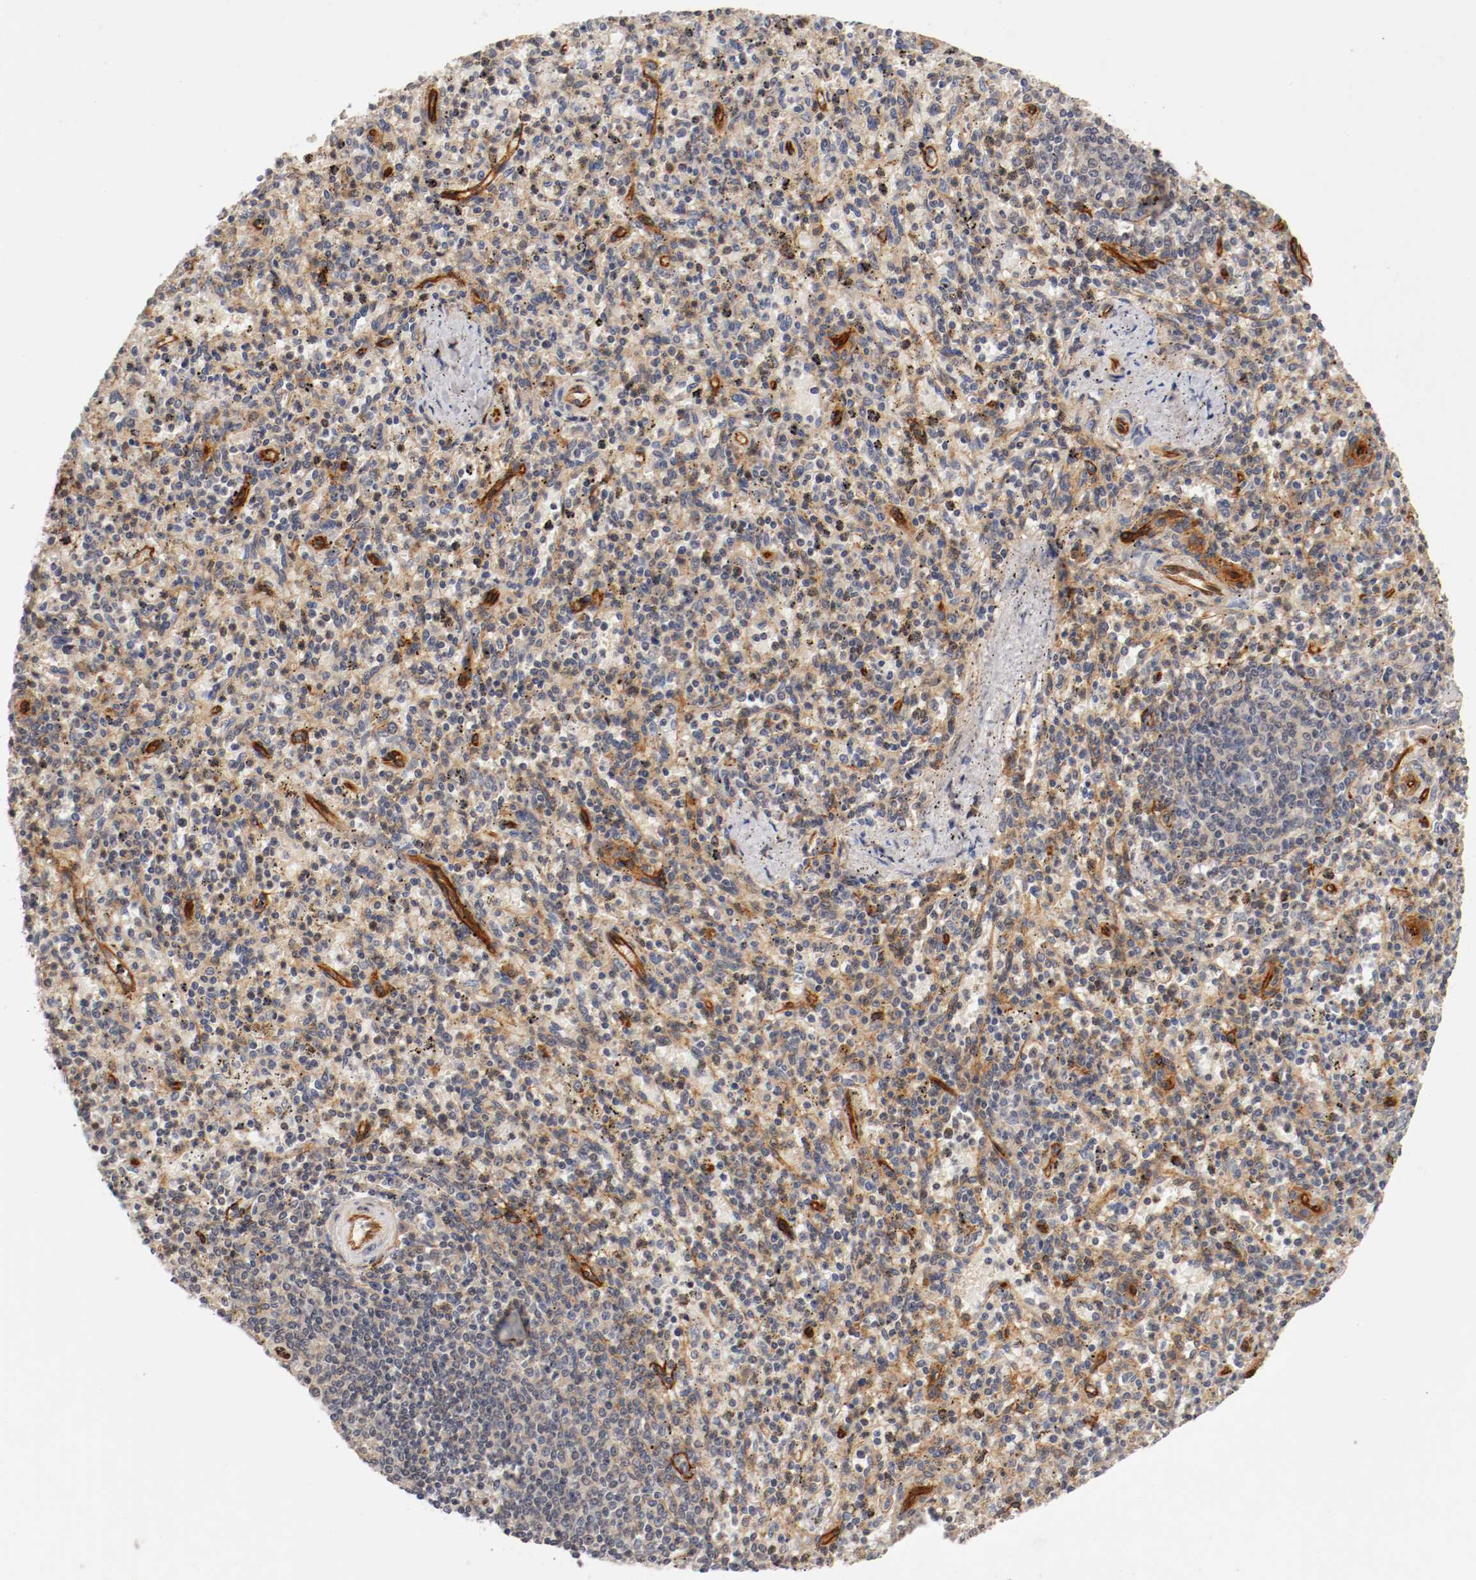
{"staining": {"intensity": "moderate", "quantity": ">75%", "location": "cytoplasmic/membranous"}, "tissue": "spleen", "cell_type": "Cells in red pulp", "image_type": "normal", "snomed": [{"axis": "morphology", "description": "Normal tissue, NOS"}, {"axis": "topography", "description": "Spleen"}], "caption": "Brown immunohistochemical staining in unremarkable human spleen displays moderate cytoplasmic/membranous staining in approximately >75% of cells in red pulp.", "gene": "TYK2", "patient": {"sex": "male", "age": 72}}